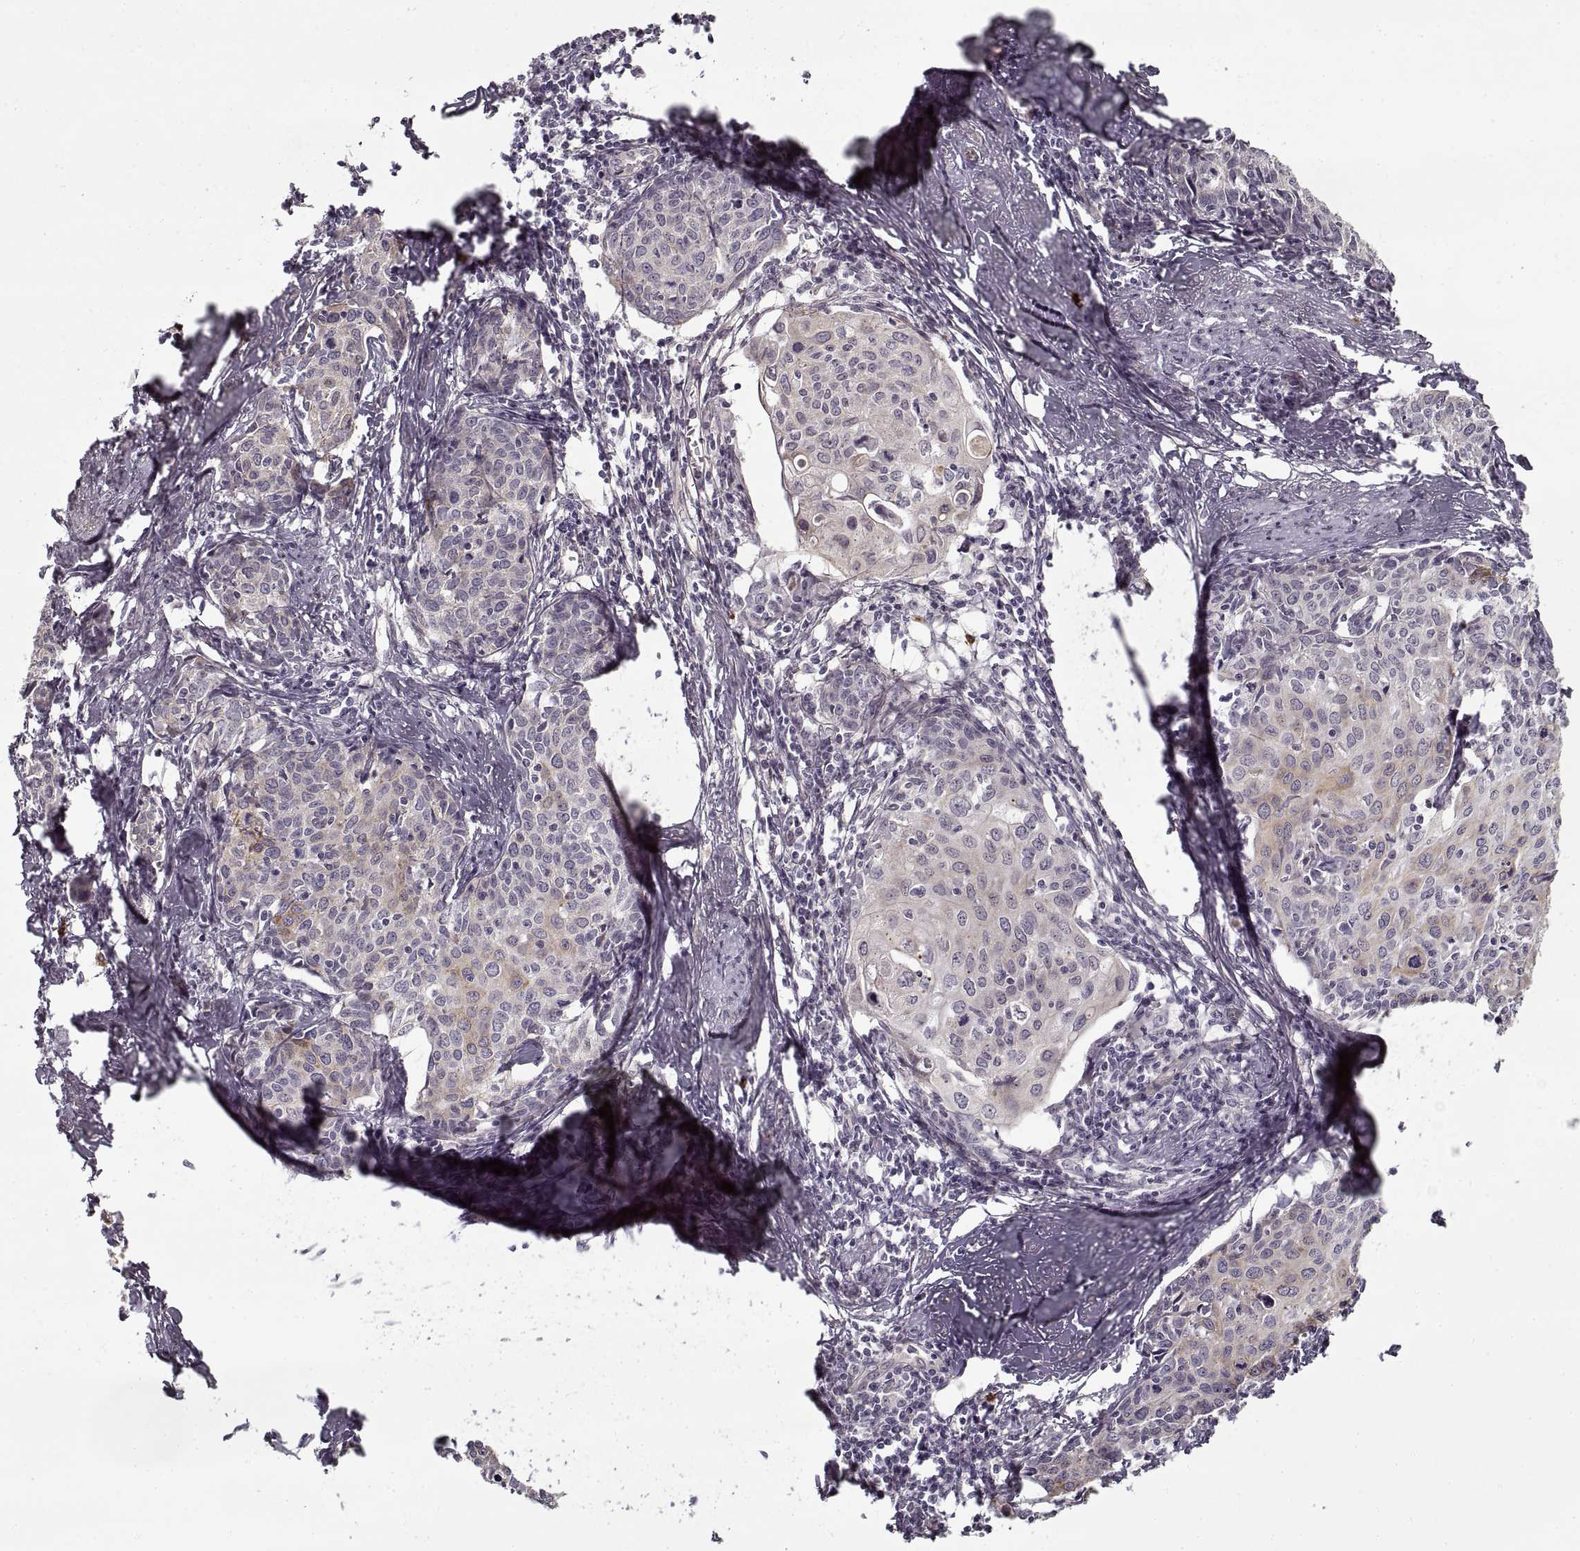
{"staining": {"intensity": "negative", "quantity": "none", "location": "none"}, "tissue": "cervical cancer", "cell_type": "Tumor cells", "image_type": "cancer", "snomed": [{"axis": "morphology", "description": "Squamous cell carcinoma, NOS"}, {"axis": "topography", "description": "Cervix"}], "caption": "Squamous cell carcinoma (cervical) stained for a protein using immunohistochemistry (IHC) exhibits no staining tumor cells.", "gene": "LAMB2", "patient": {"sex": "female", "age": 62}}